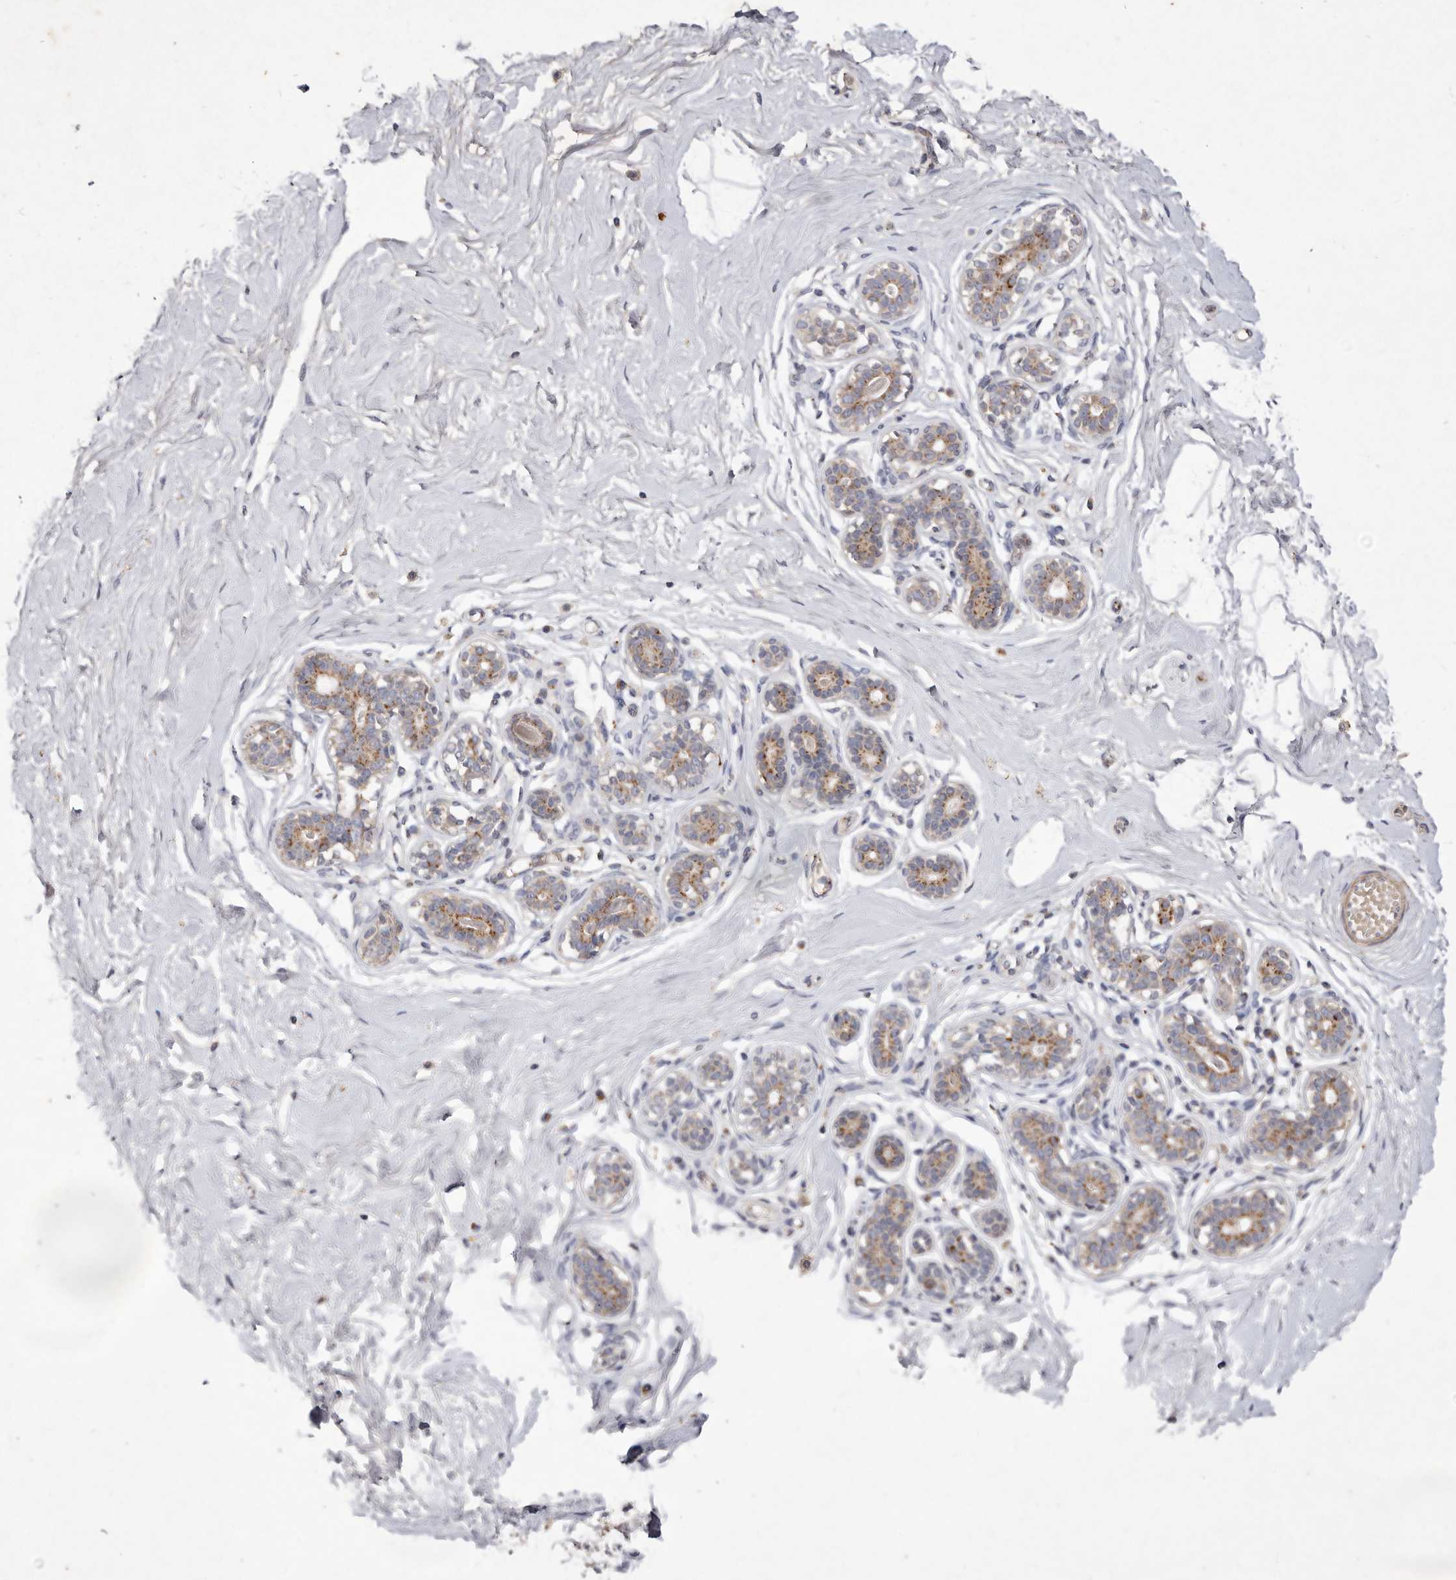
{"staining": {"intensity": "negative", "quantity": "none", "location": "none"}, "tissue": "breast", "cell_type": "Adipocytes", "image_type": "normal", "snomed": [{"axis": "morphology", "description": "Normal tissue, NOS"}, {"axis": "morphology", "description": "Adenoma, NOS"}, {"axis": "topography", "description": "Breast"}], "caption": "A high-resolution micrograph shows immunohistochemistry (IHC) staining of benign breast, which shows no significant expression in adipocytes.", "gene": "USP24", "patient": {"sex": "female", "age": 23}}